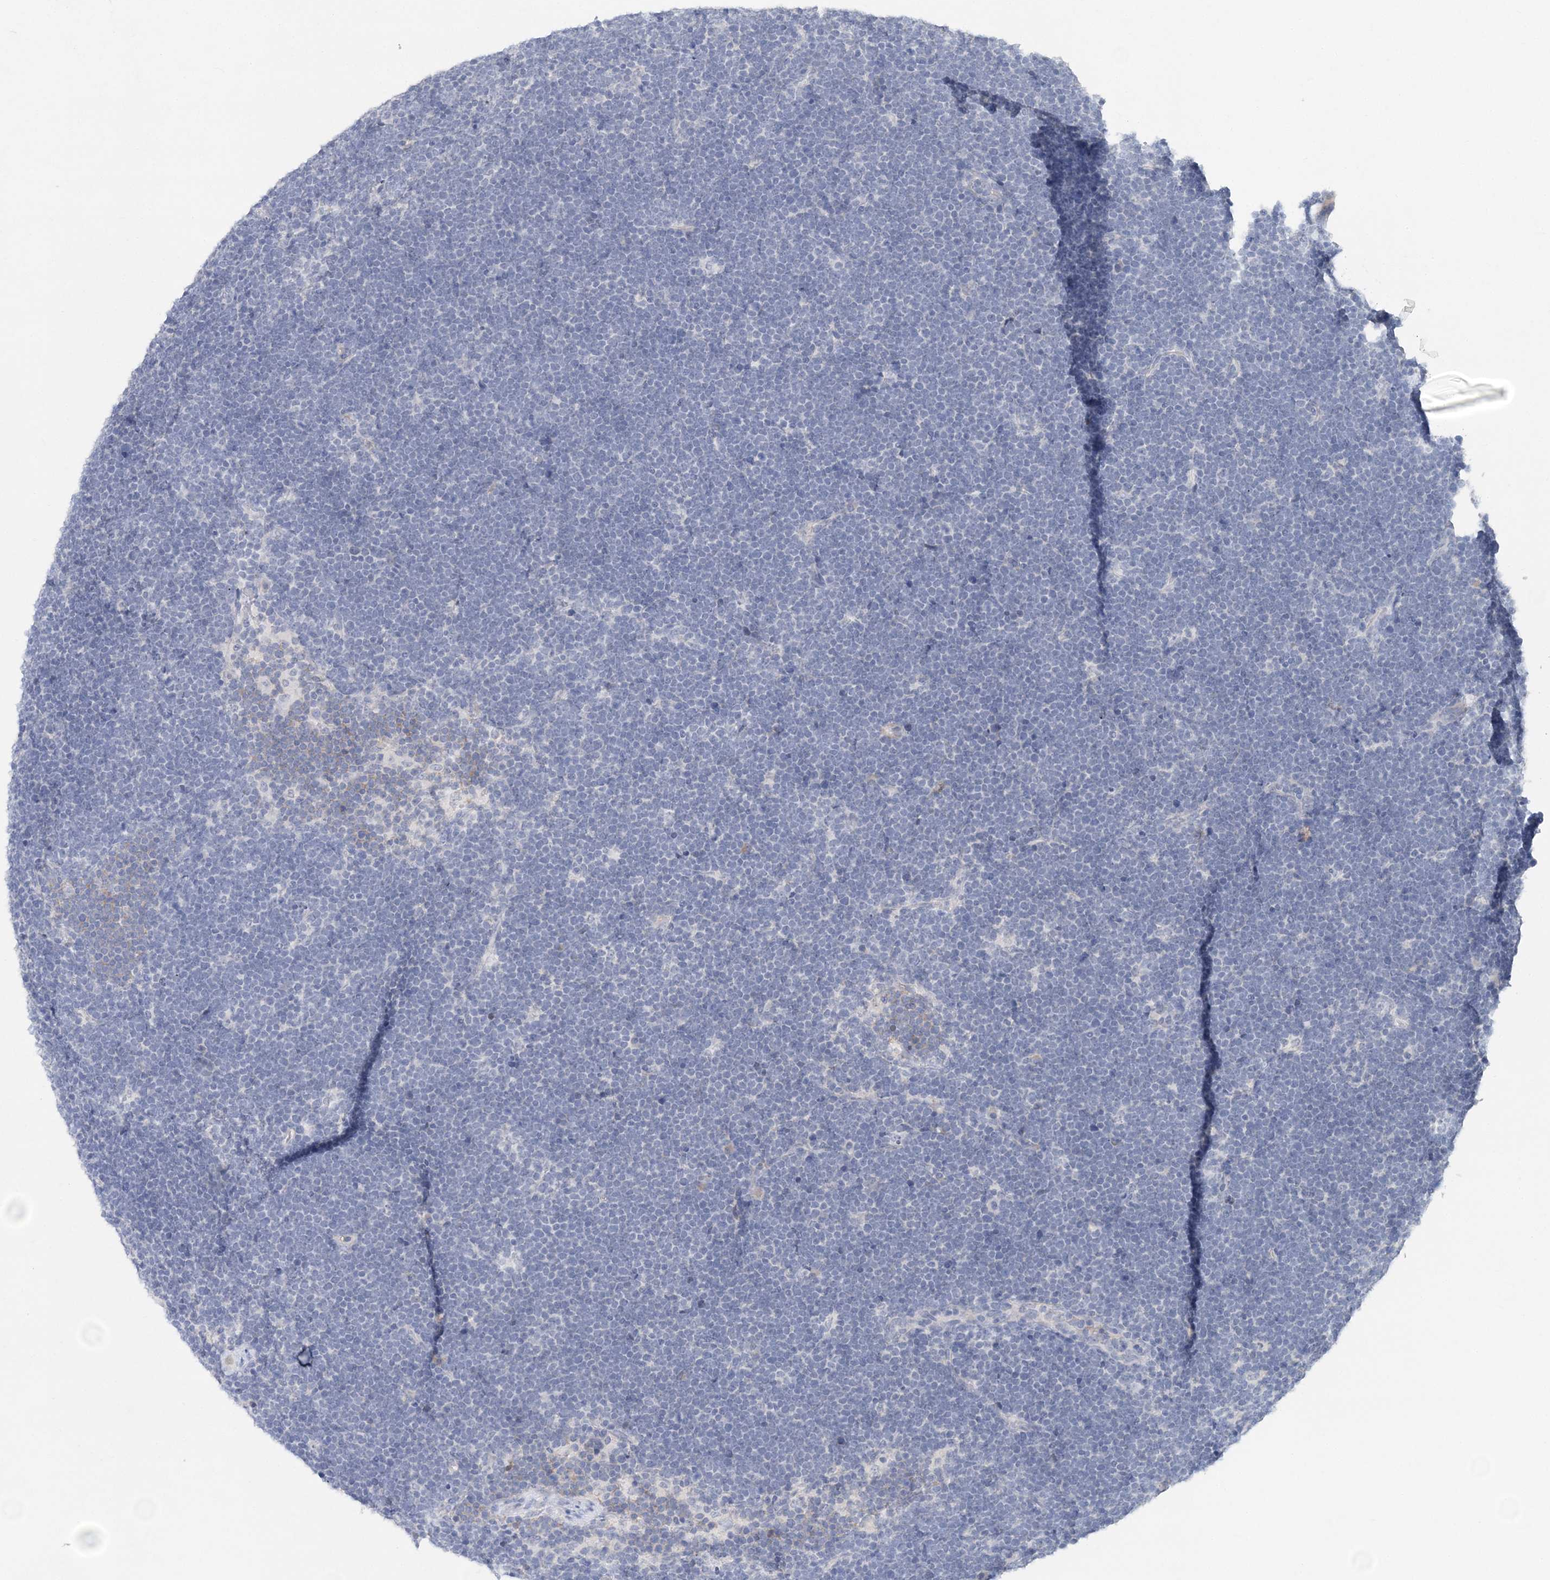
{"staining": {"intensity": "negative", "quantity": "none", "location": "none"}, "tissue": "lymphoma", "cell_type": "Tumor cells", "image_type": "cancer", "snomed": [{"axis": "morphology", "description": "Malignant lymphoma, non-Hodgkin's type, High grade"}, {"axis": "topography", "description": "Lymph node"}], "caption": "Immunohistochemistry (IHC) histopathology image of human lymphoma stained for a protein (brown), which displays no expression in tumor cells.", "gene": "C11orf58", "patient": {"sex": "male", "age": 13}}